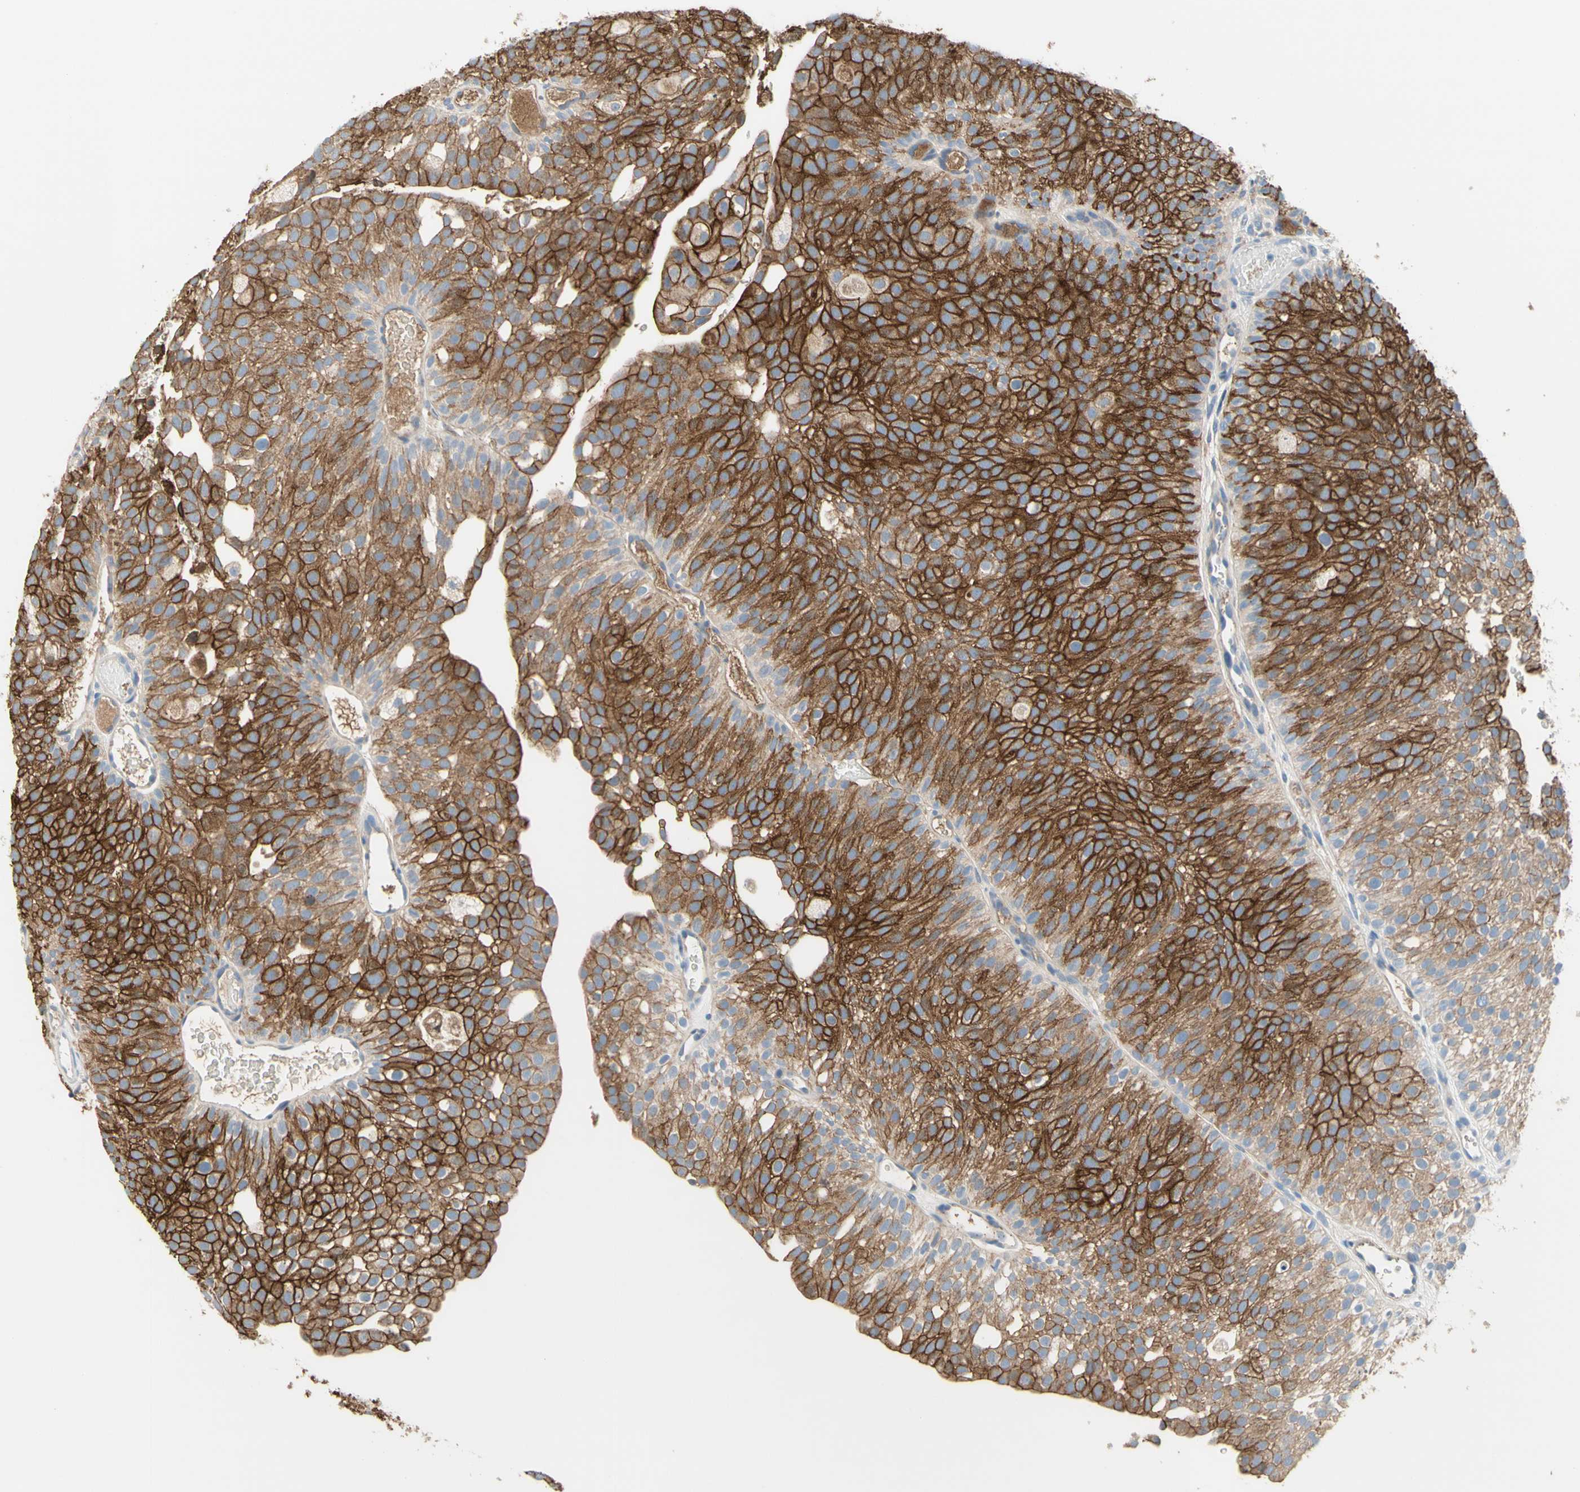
{"staining": {"intensity": "strong", "quantity": ">75%", "location": "cytoplasmic/membranous"}, "tissue": "urothelial cancer", "cell_type": "Tumor cells", "image_type": "cancer", "snomed": [{"axis": "morphology", "description": "Urothelial carcinoma, Low grade"}, {"axis": "topography", "description": "Urinary bladder"}], "caption": "Urothelial cancer stained with IHC exhibits strong cytoplasmic/membranous positivity in approximately >75% of tumor cells.", "gene": "NECTIN4", "patient": {"sex": "male", "age": 78}}